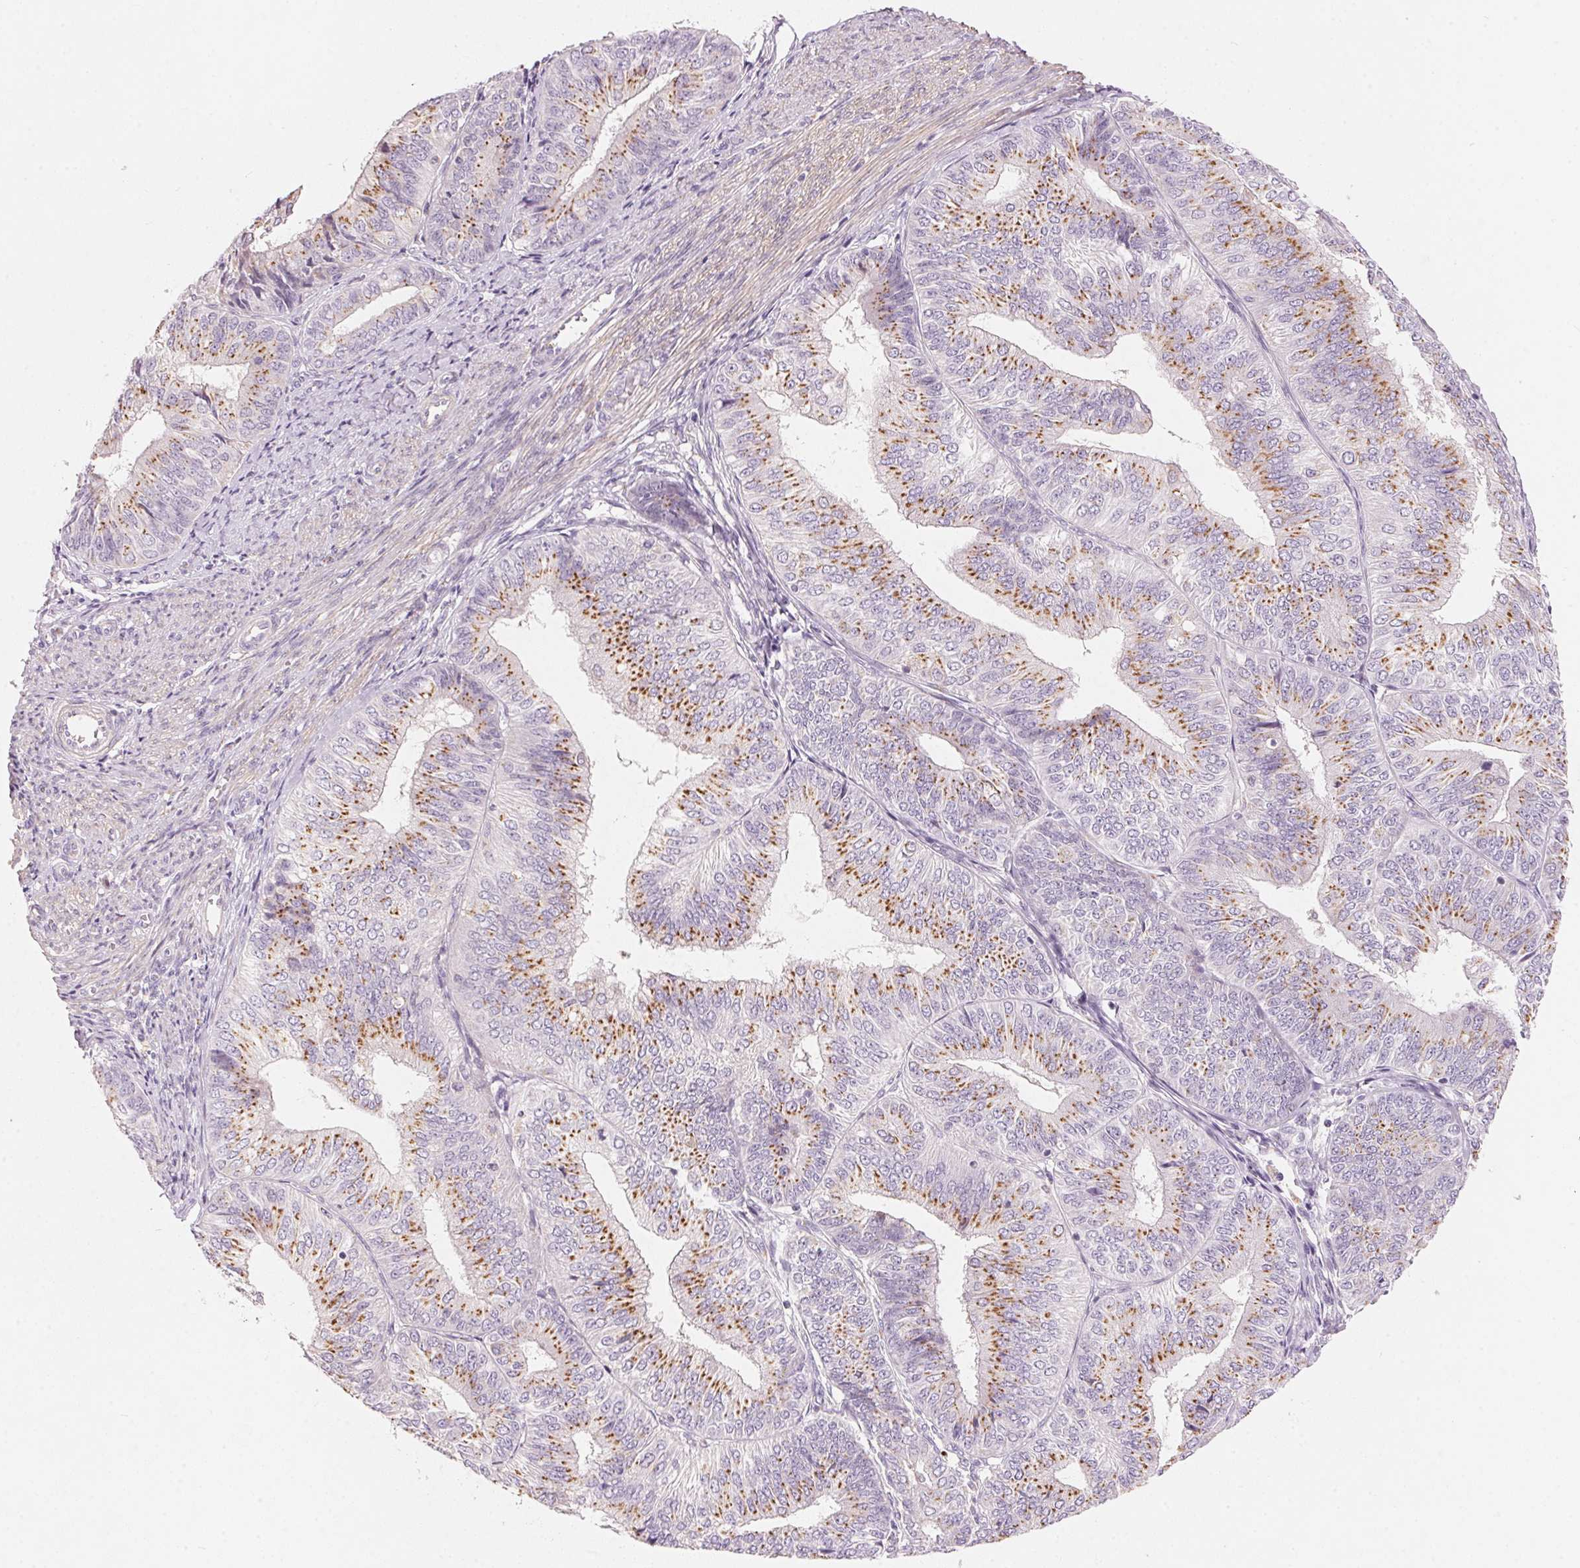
{"staining": {"intensity": "moderate", "quantity": ">75%", "location": "cytoplasmic/membranous"}, "tissue": "endometrial cancer", "cell_type": "Tumor cells", "image_type": "cancer", "snomed": [{"axis": "morphology", "description": "Adenocarcinoma, NOS"}, {"axis": "topography", "description": "Endometrium"}], "caption": "Immunohistochemistry (IHC) staining of endometrial adenocarcinoma, which shows medium levels of moderate cytoplasmic/membranous staining in approximately >75% of tumor cells indicating moderate cytoplasmic/membranous protein positivity. The staining was performed using DAB (3,3'-diaminobenzidine) (brown) for protein detection and nuclei were counterstained in hematoxylin (blue).", "gene": "DRAM2", "patient": {"sex": "female", "age": 58}}